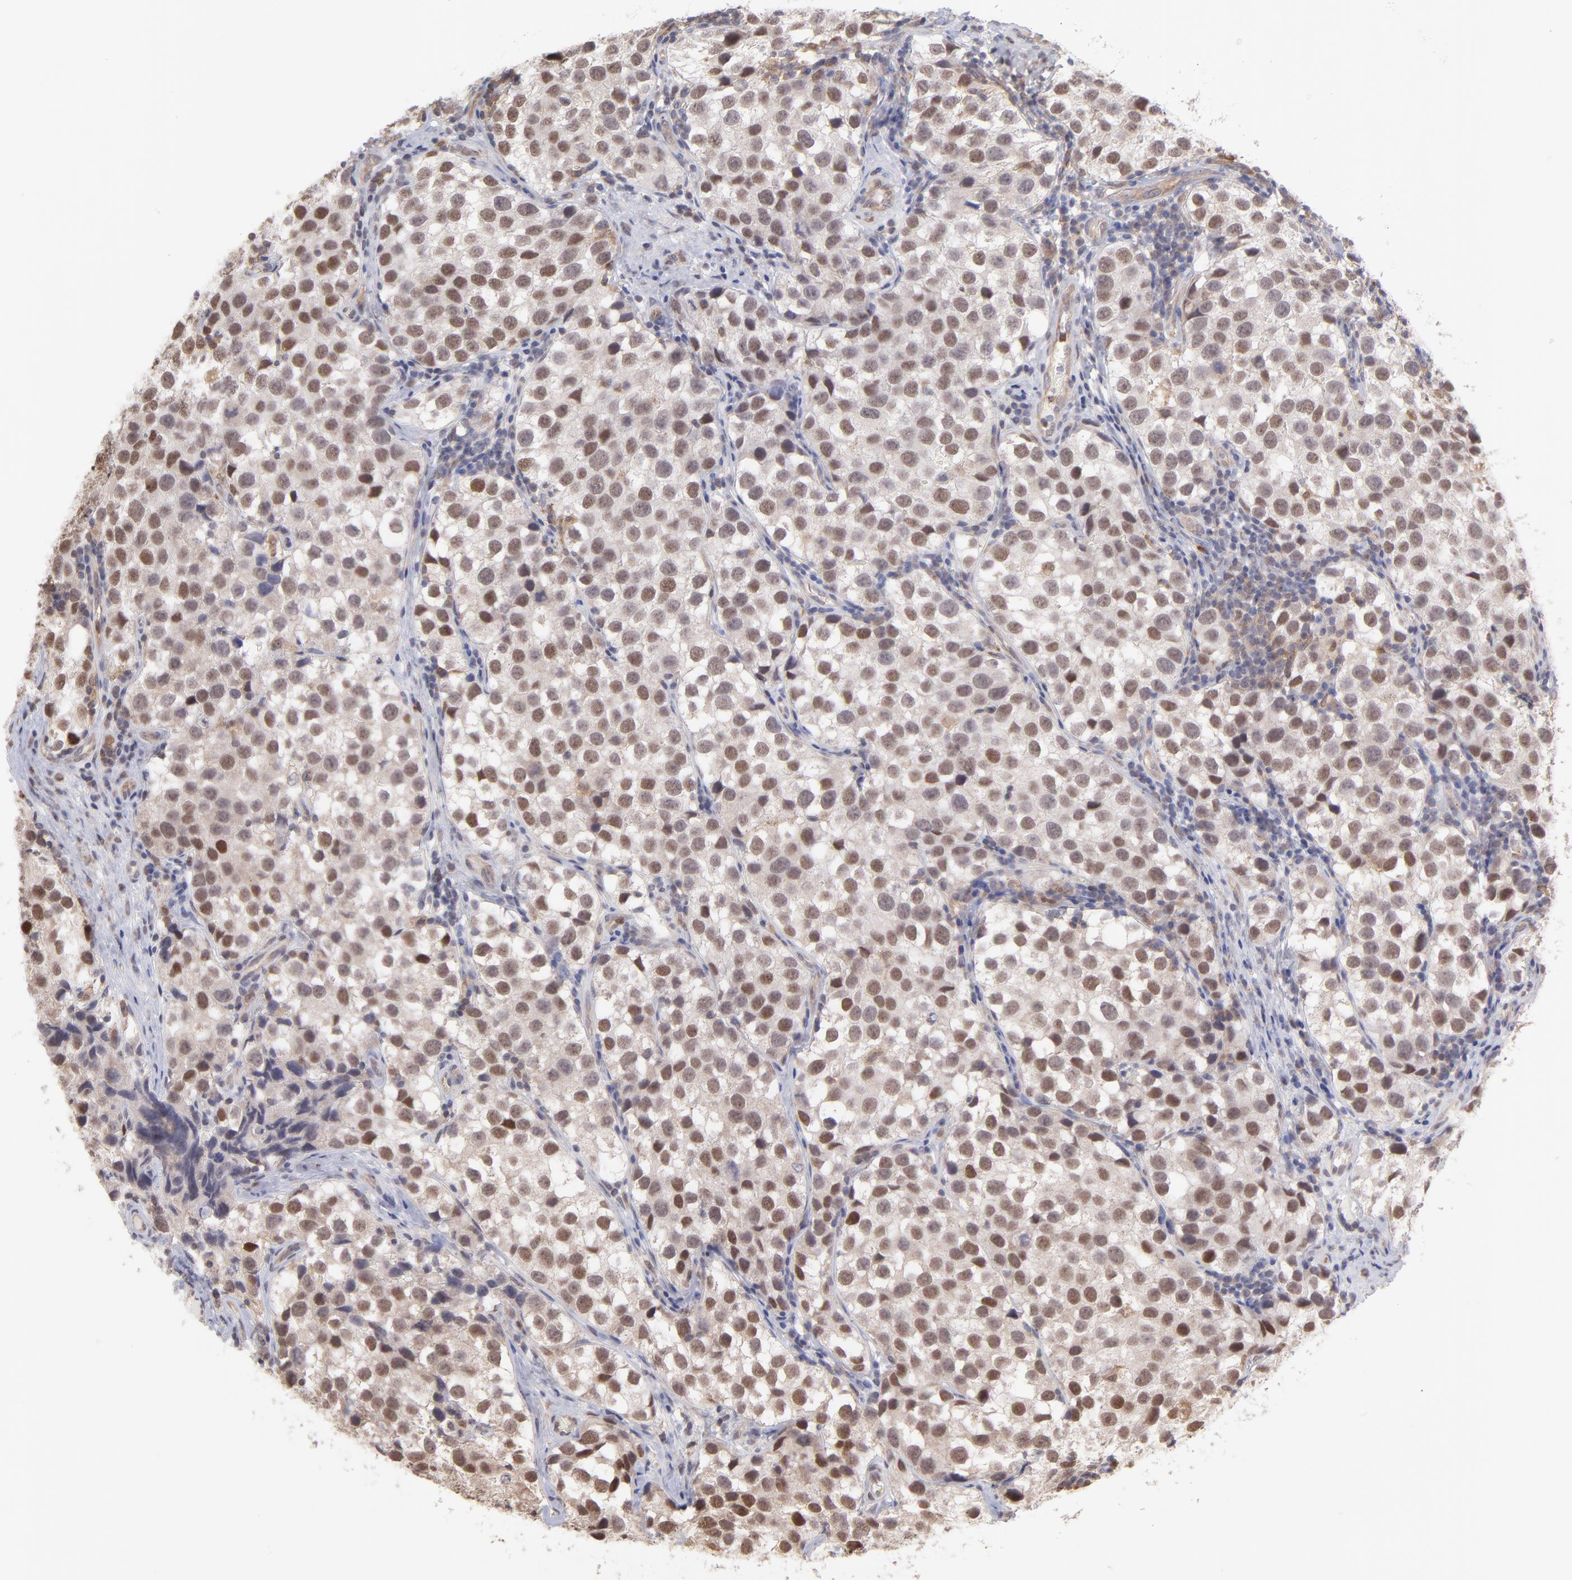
{"staining": {"intensity": "moderate", "quantity": ">75%", "location": "nuclear"}, "tissue": "testis cancer", "cell_type": "Tumor cells", "image_type": "cancer", "snomed": [{"axis": "morphology", "description": "Seminoma, NOS"}, {"axis": "topography", "description": "Testis"}], "caption": "Immunohistochemical staining of human testis cancer (seminoma) displays moderate nuclear protein positivity in approximately >75% of tumor cells. The staining was performed using DAB to visualize the protein expression in brown, while the nuclei were stained in blue with hematoxylin (Magnification: 20x).", "gene": "OAS1", "patient": {"sex": "male", "age": 39}}